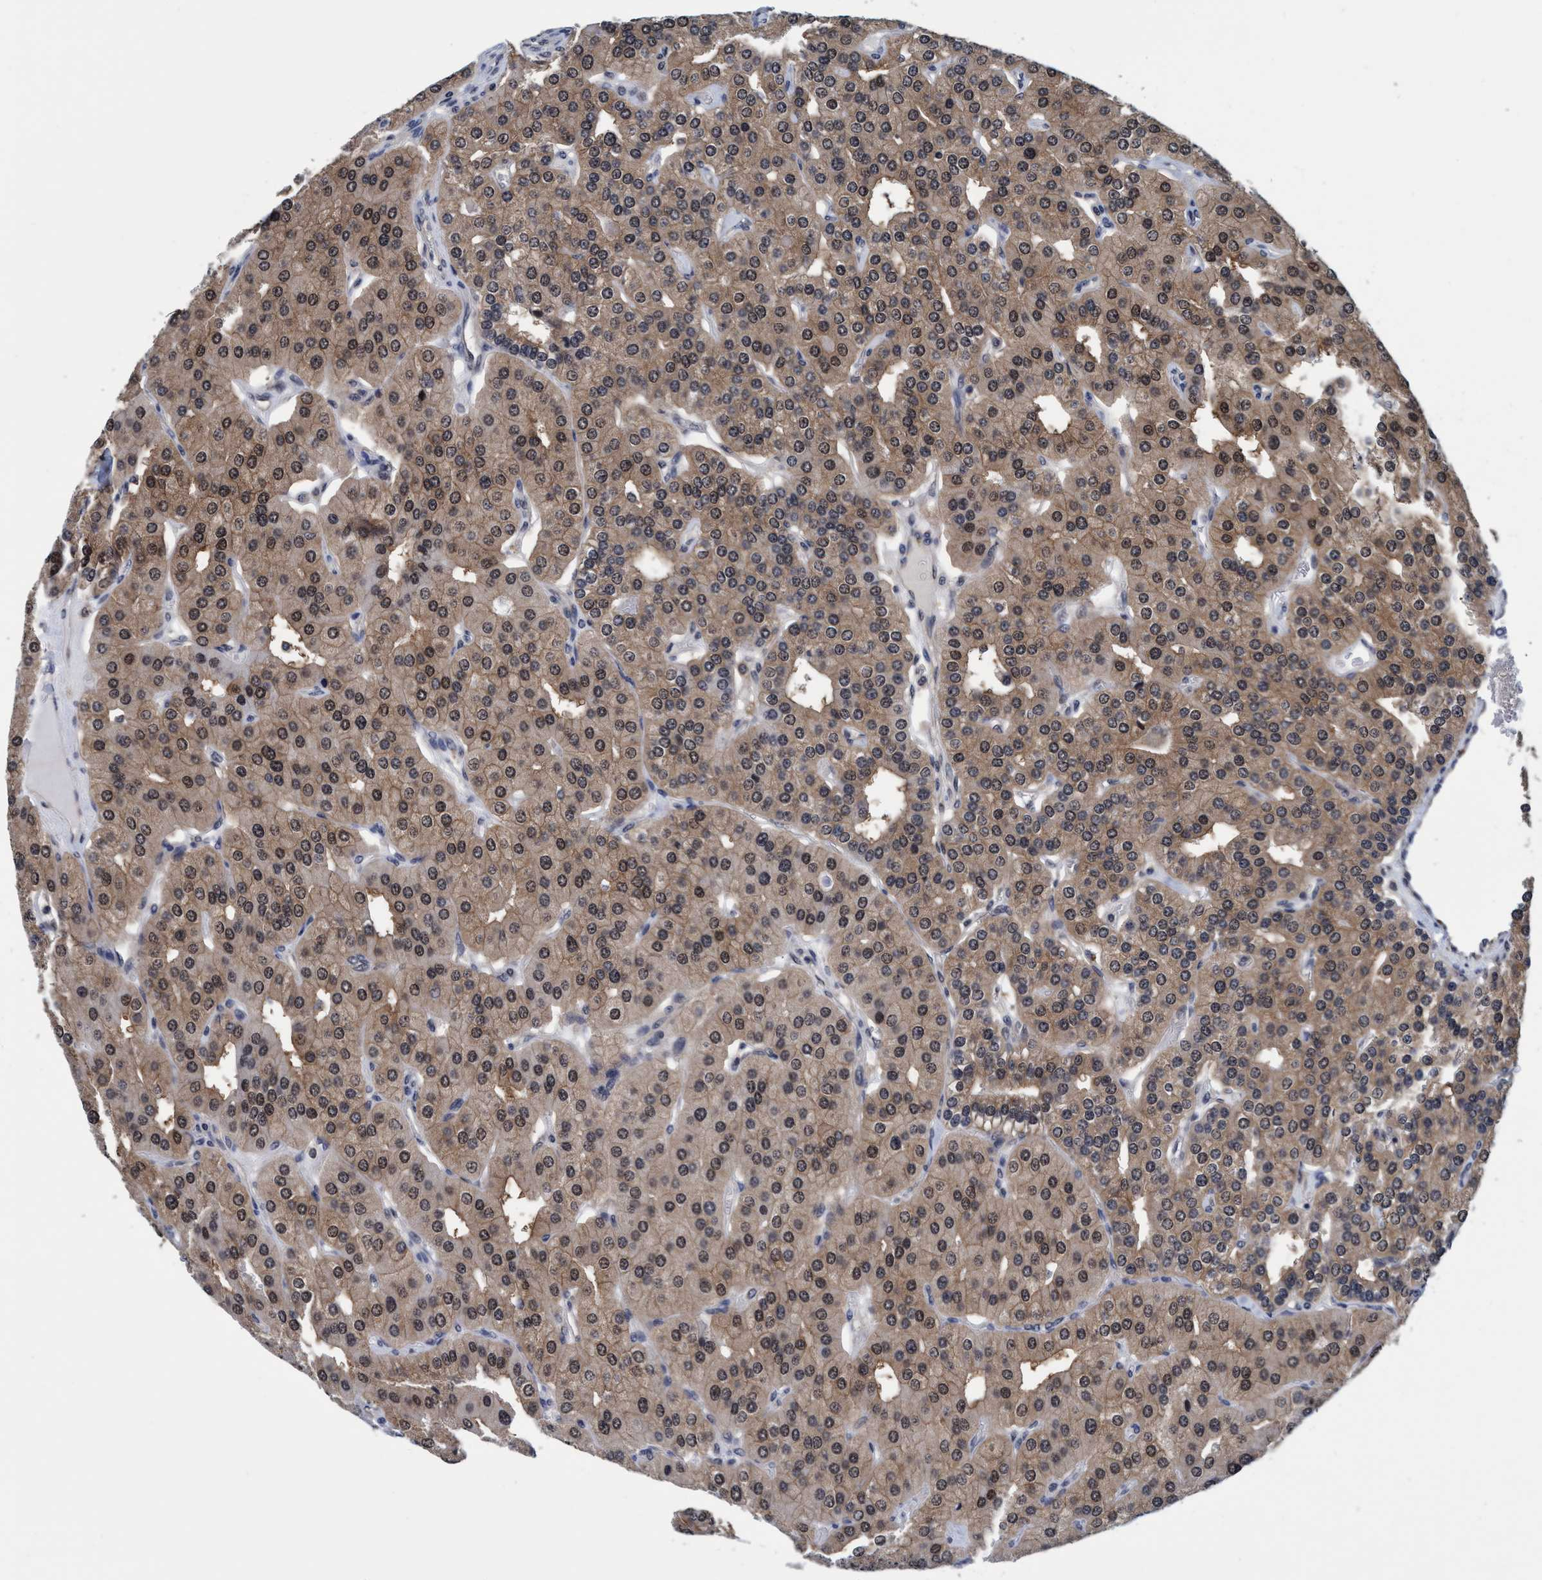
{"staining": {"intensity": "moderate", "quantity": ">75%", "location": "cytoplasmic/membranous,nuclear"}, "tissue": "parathyroid gland", "cell_type": "Glandular cells", "image_type": "normal", "snomed": [{"axis": "morphology", "description": "Normal tissue, NOS"}, {"axis": "morphology", "description": "Adenoma, NOS"}, {"axis": "topography", "description": "Parathyroid gland"}], "caption": "Immunohistochemistry micrograph of normal parathyroid gland: parathyroid gland stained using IHC displays medium levels of moderate protein expression localized specifically in the cytoplasmic/membranous,nuclear of glandular cells, appearing as a cytoplasmic/membranous,nuclear brown color.", "gene": "PSMD12", "patient": {"sex": "female", "age": 86}}